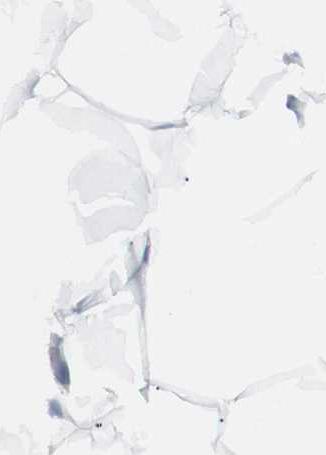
{"staining": {"intensity": "negative", "quantity": "none", "location": "none"}, "tissue": "adipose tissue", "cell_type": "Adipocytes", "image_type": "normal", "snomed": [{"axis": "morphology", "description": "Normal tissue, NOS"}, {"axis": "topography", "description": "Breast"}, {"axis": "topography", "description": "Adipose tissue"}], "caption": "Adipose tissue was stained to show a protein in brown. There is no significant staining in adipocytes. (DAB IHC, high magnification).", "gene": "GAP43", "patient": {"sex": "female", "age": 25}}